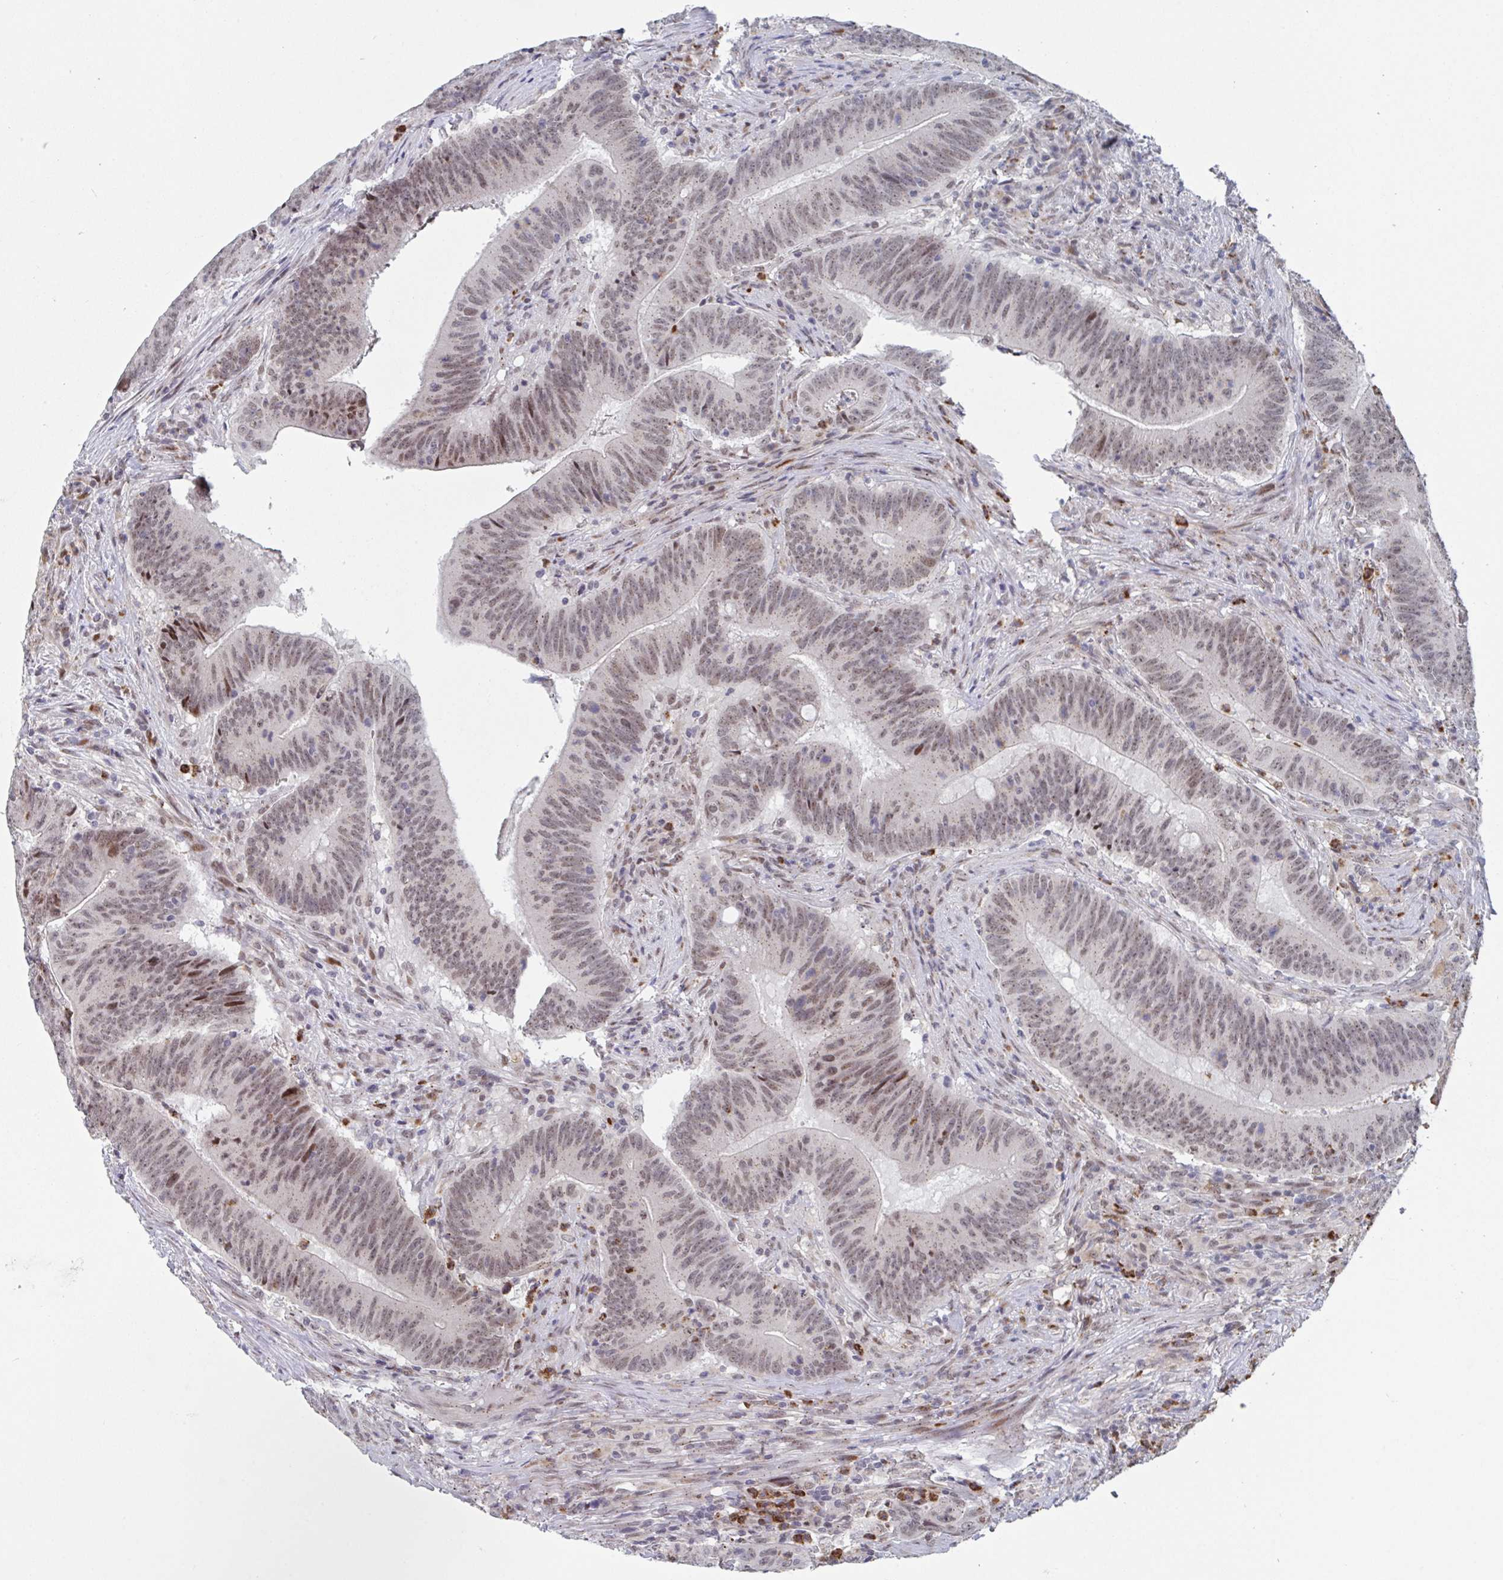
{"staining": {"intensity": "weak", "quantity": "25%-75%", "location": "nuclear"}, "tissue": "colorectal cancer", "cell_type": "Tumor cells", "image_type": "cancer", "snomed": [{"axis": "morphology", "description": "Adenocarcinoma, NOS"}, {"axis": "topography", "description": "Colon"}], "caption": "There is low levels of weak nuclear positivity in tumor cells of colorectal cancer (adenocarcinoma), as demonstrated by immunohistochemical staining (brown color).", "gene": "RNF212", "patient": {"sex": "female", "age": 87}}